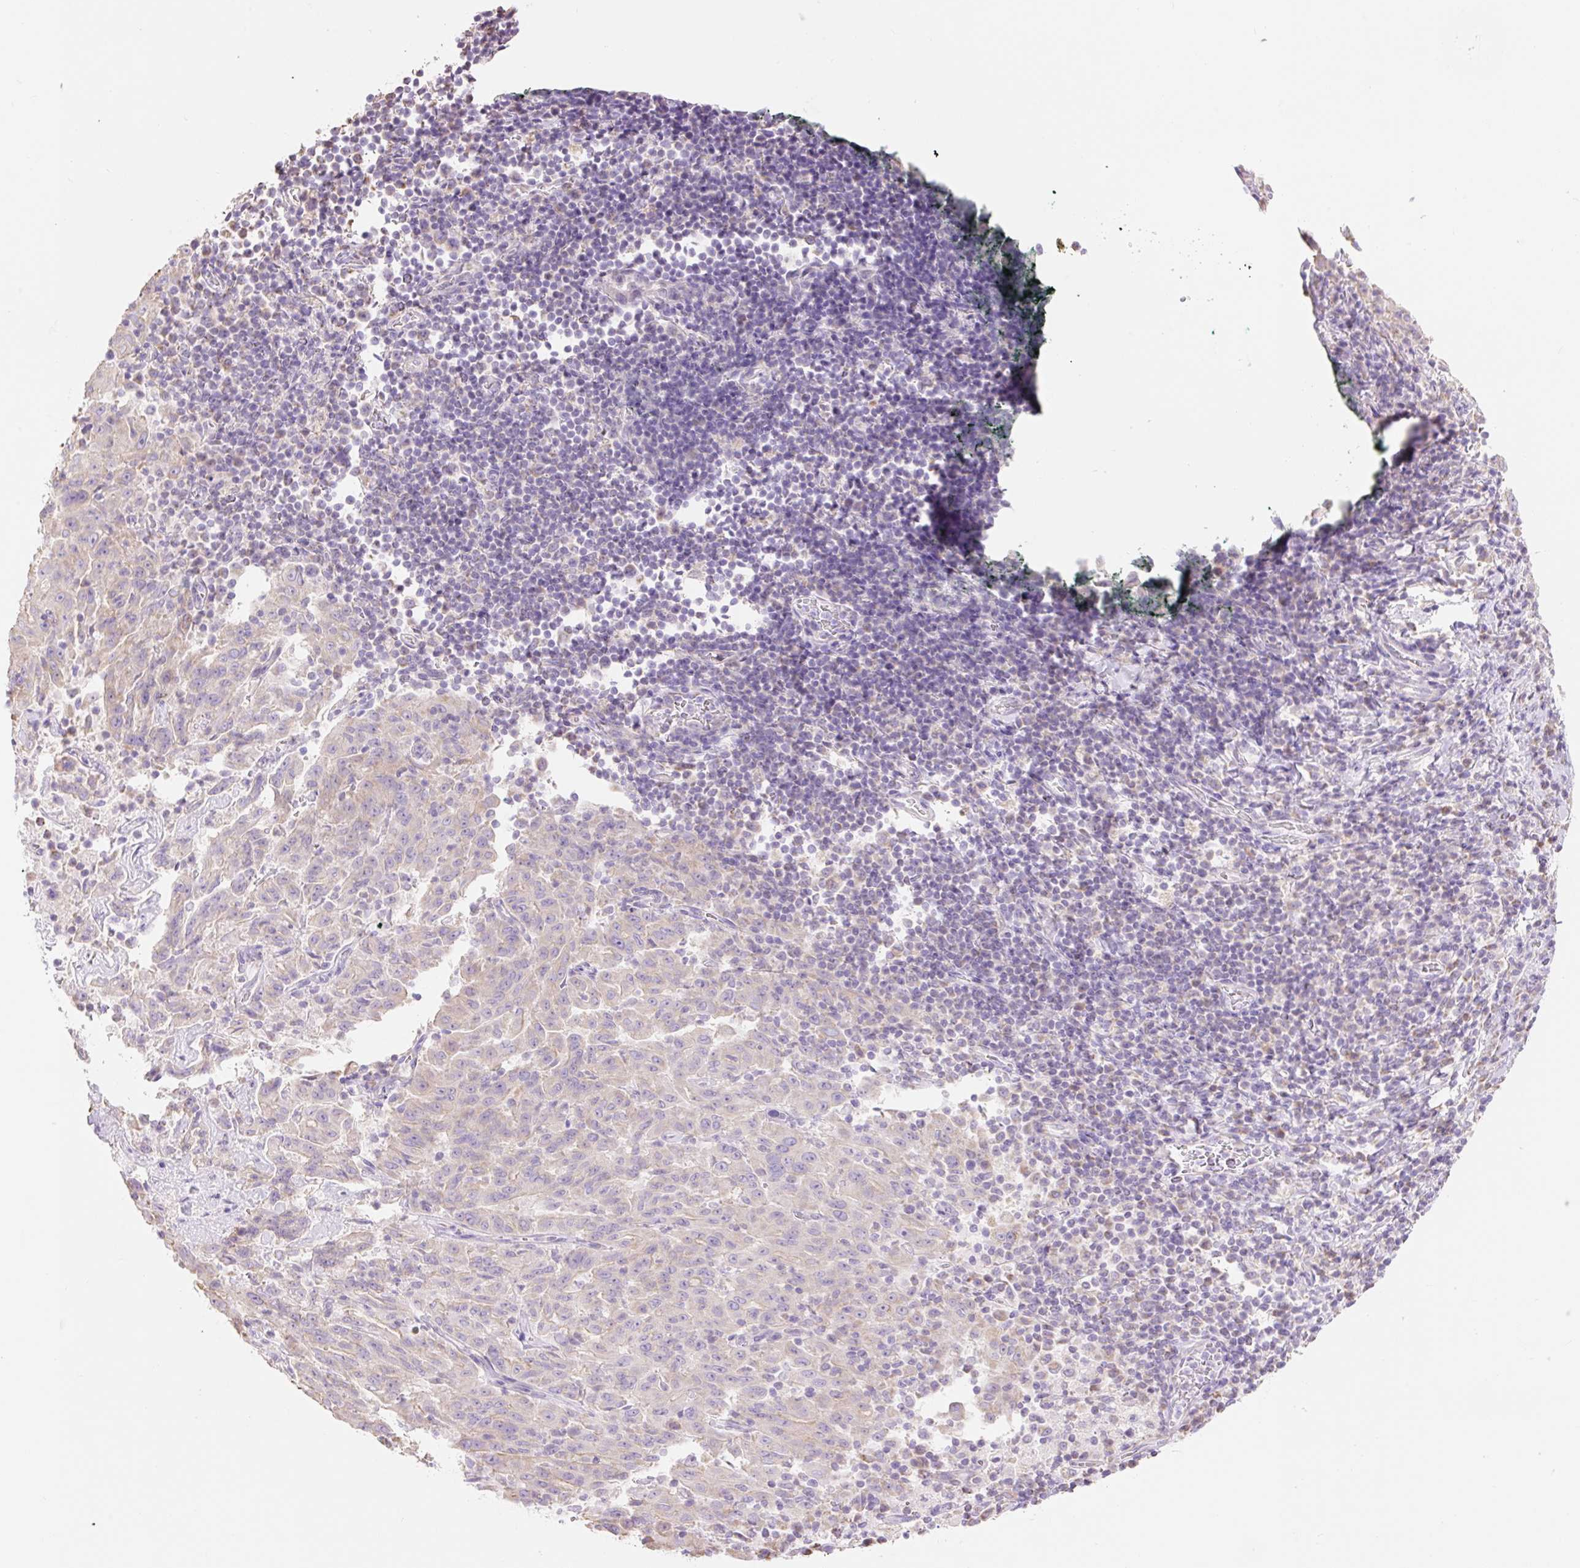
{"staining": {"intensity": "negative", "quantity": "none", "location": "none"}, "tissue": "pancreatic cancer", "cell_type": "Tumor cells", "image_type": "cancer", "snomed": [{"axis": "morphology", "description": "Adenocarcinoma, NOS"}, {"axis": "topography", "description": "Pancreas"}], "caption": "Tumor cells are negative for brown protein staining in pancreatic adenocarcinoma.", "gene": "DHX35", "patient": {"sex": "male", "age": 63}}